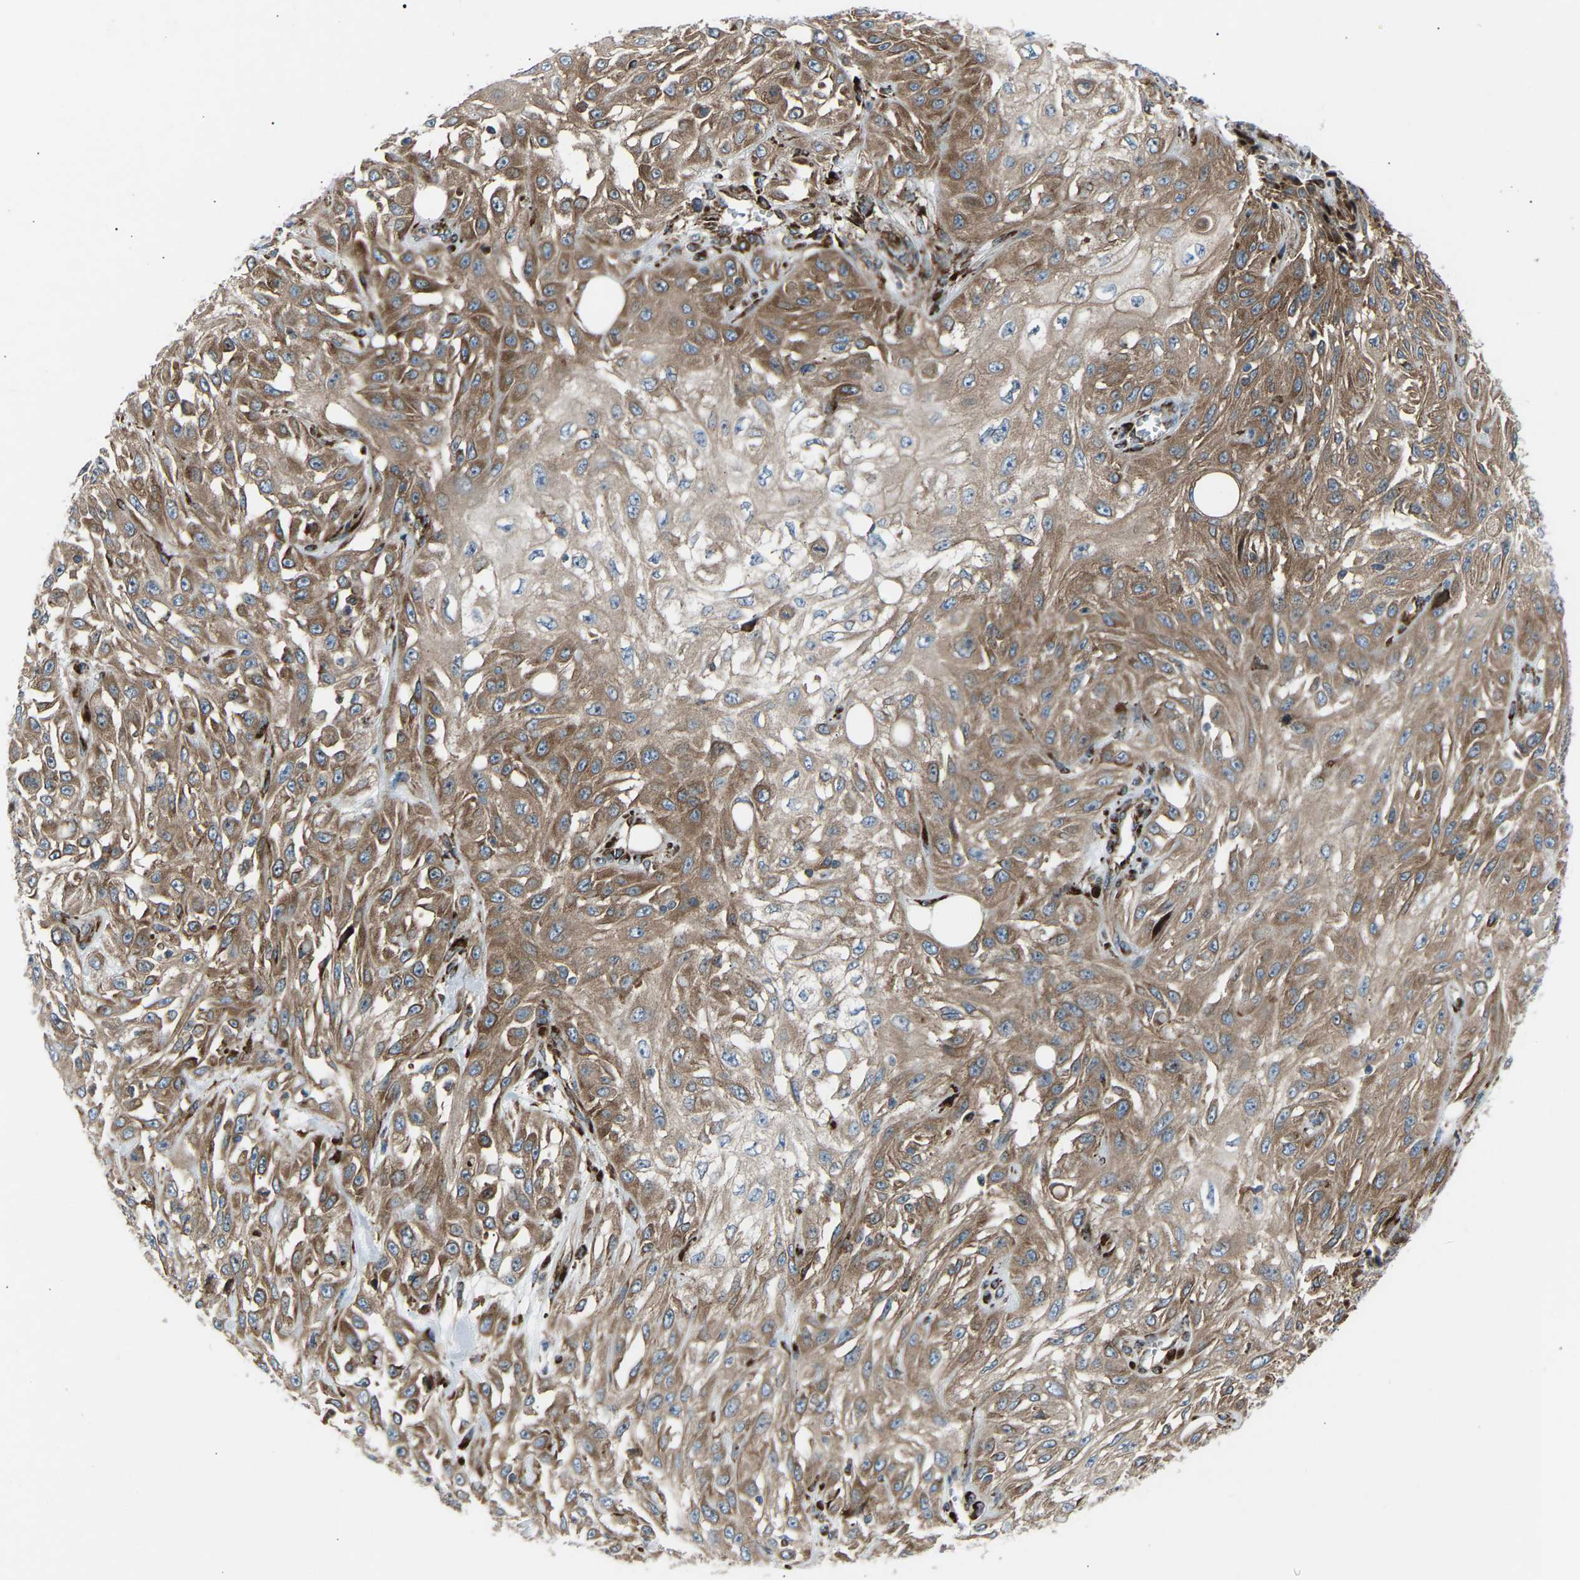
{"staining": {"intensity": "moderate", "quantity": ">75%", "location": "cytoplasmic/membranous"}, "tissue": "skin cancer", "cell_type": "Tumor cells", "image_type": "cancer", "snomed": [{"axis": "morphology", "description": "Squamous cell carcinoma, NOS"}, {"axis": "morphology", "description": "Squamous cell carcinoma, metastatic, NOS"}, {"axis": "topography", "description": "Skin"}, {"axis": "topography", "description": "Lymph node"}], "caption": "Moderate cytoplasmic/membranous positivity for a protein is identified in approximately >75% of tumor cells of skin cancer (squamous cell carcinoma) using immunohistochemistry.", "gene": "VPS41", "patient": {"sex": "male", "age": 75}}